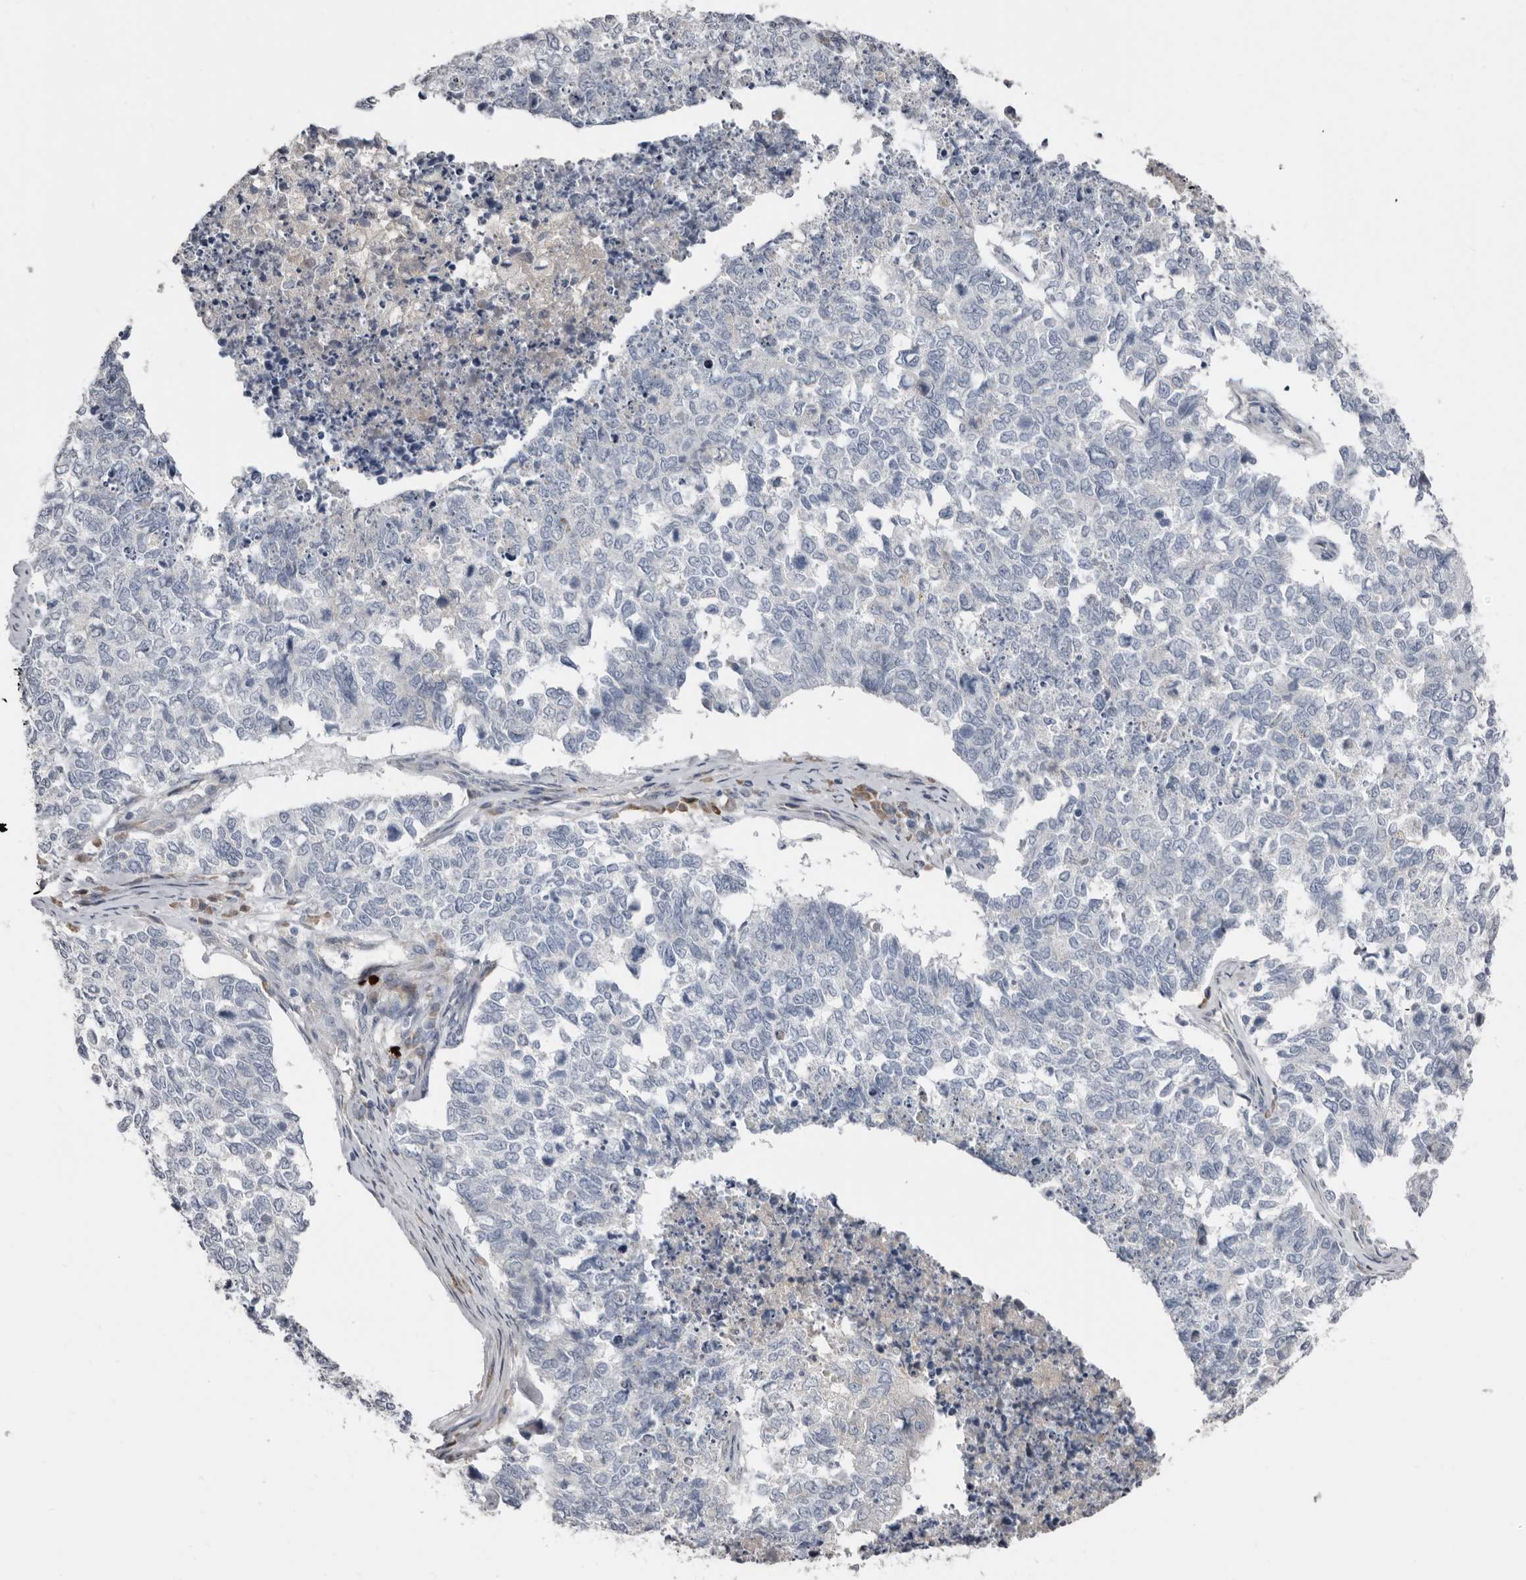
{"staining": {"intensity": "negative", "quantity": "none", "location": "none"}, "tissue": "cervical cancer", "cell_type": "Tumor cells", "image_type": "cancer", "snomed": [{"axis": "morphology", "description": "Squamous cell carcinoma, NOS"}, {"axis": "topography", "description": "Cervix"}], "caption": "Immunohistochemistry photomicrograph of squamous cell carcinoma (cervical) stained for a protein (brown), which exhibits no positivity in tumor cells.", "gene": "ZNF114", "patient": {"sex": "female", "age": 63}}